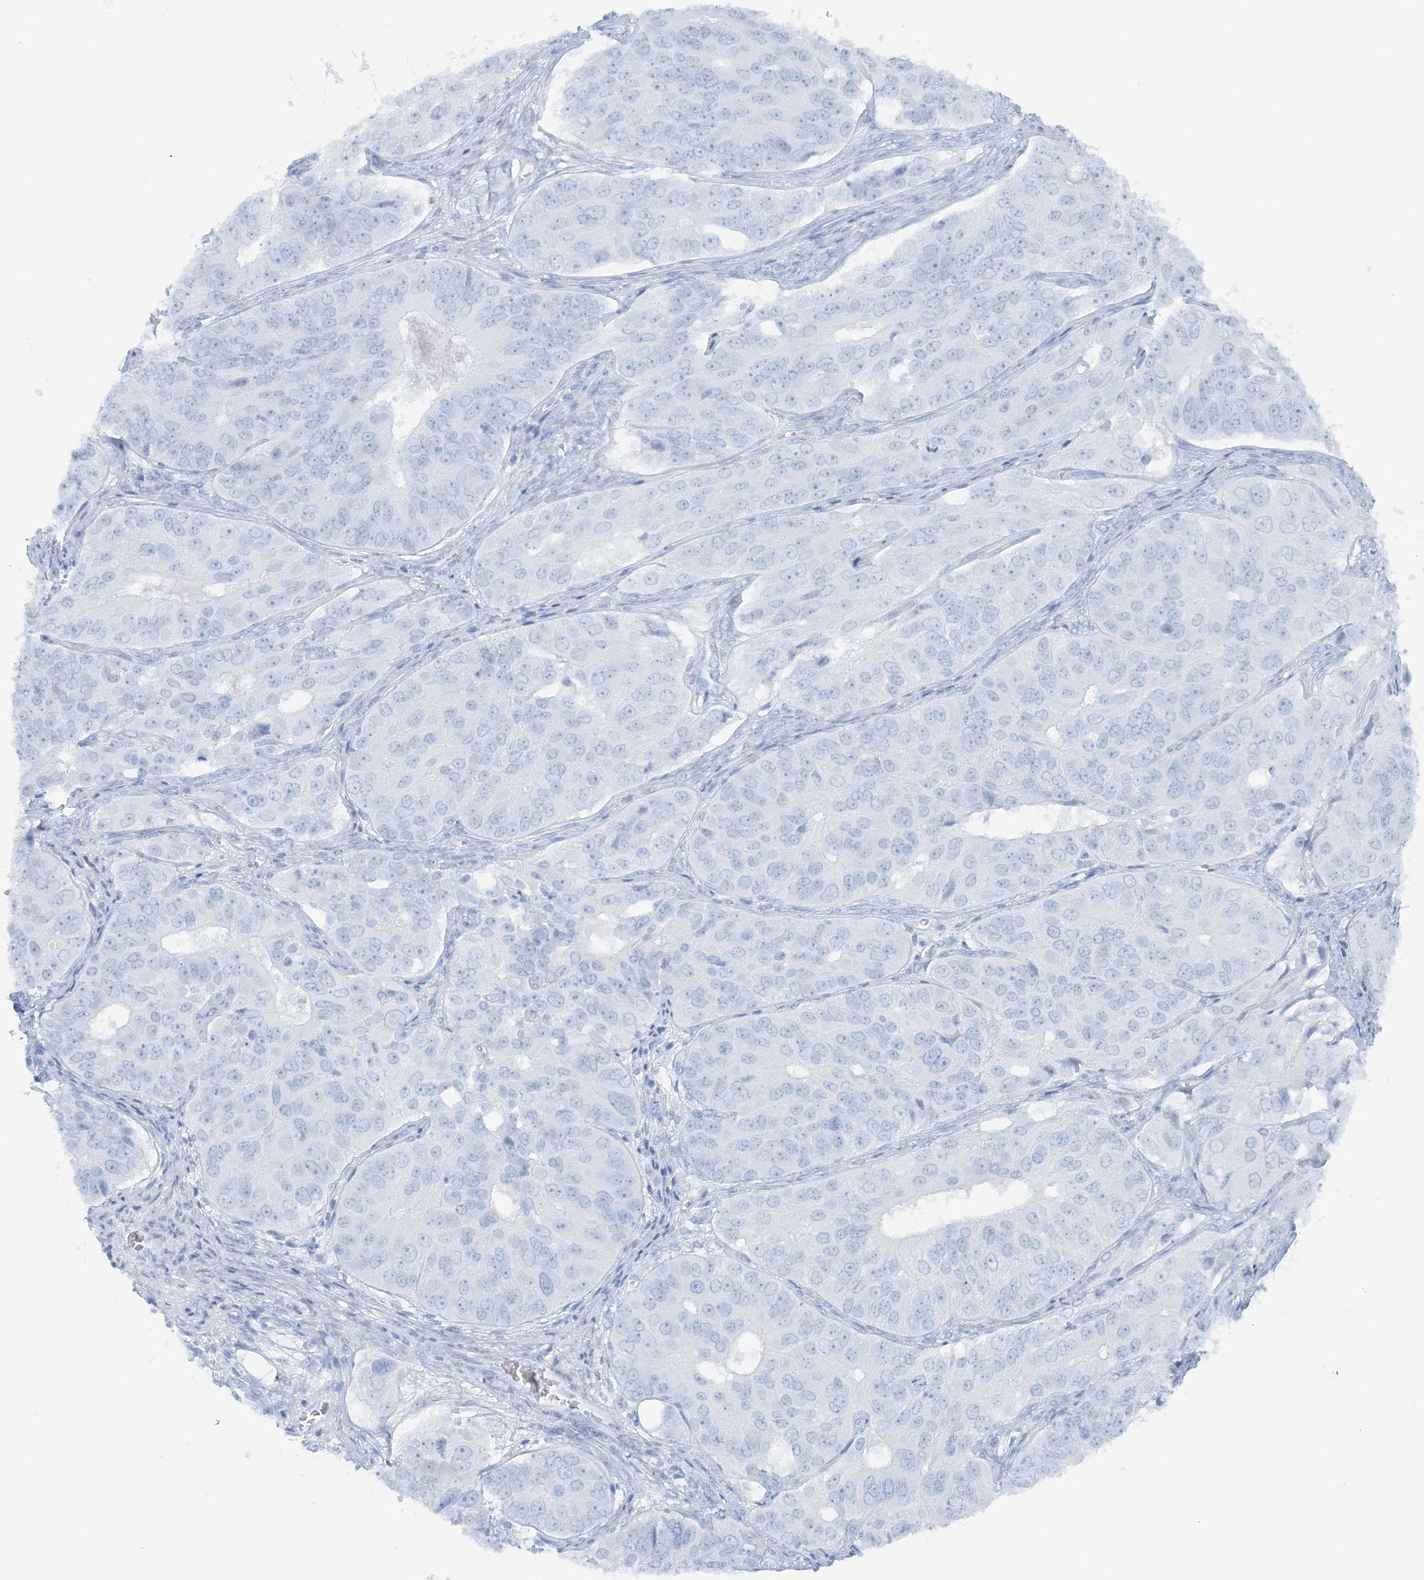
{"staining": {"intensity": "negative", "quantity": "none", "location": "none"}, "tissue": "ovarian cancer", "cell_type": "Tumor cells", "image_type": "cancer", "snomed": [{"axis": "morphology", "description": "Carcinoma, endometroid"}, {"axis": "topography", "description": "Ovary"}], "caption": "Immunohistochemistry histopathology image of neoplastic tissue: human ovarian cancer (endometroid carcinoma) stained with DAB reveals no significant protein expression in tumor cells.", "gene": "ATP11A", "patient": {"sex": "female", "age": 51}}